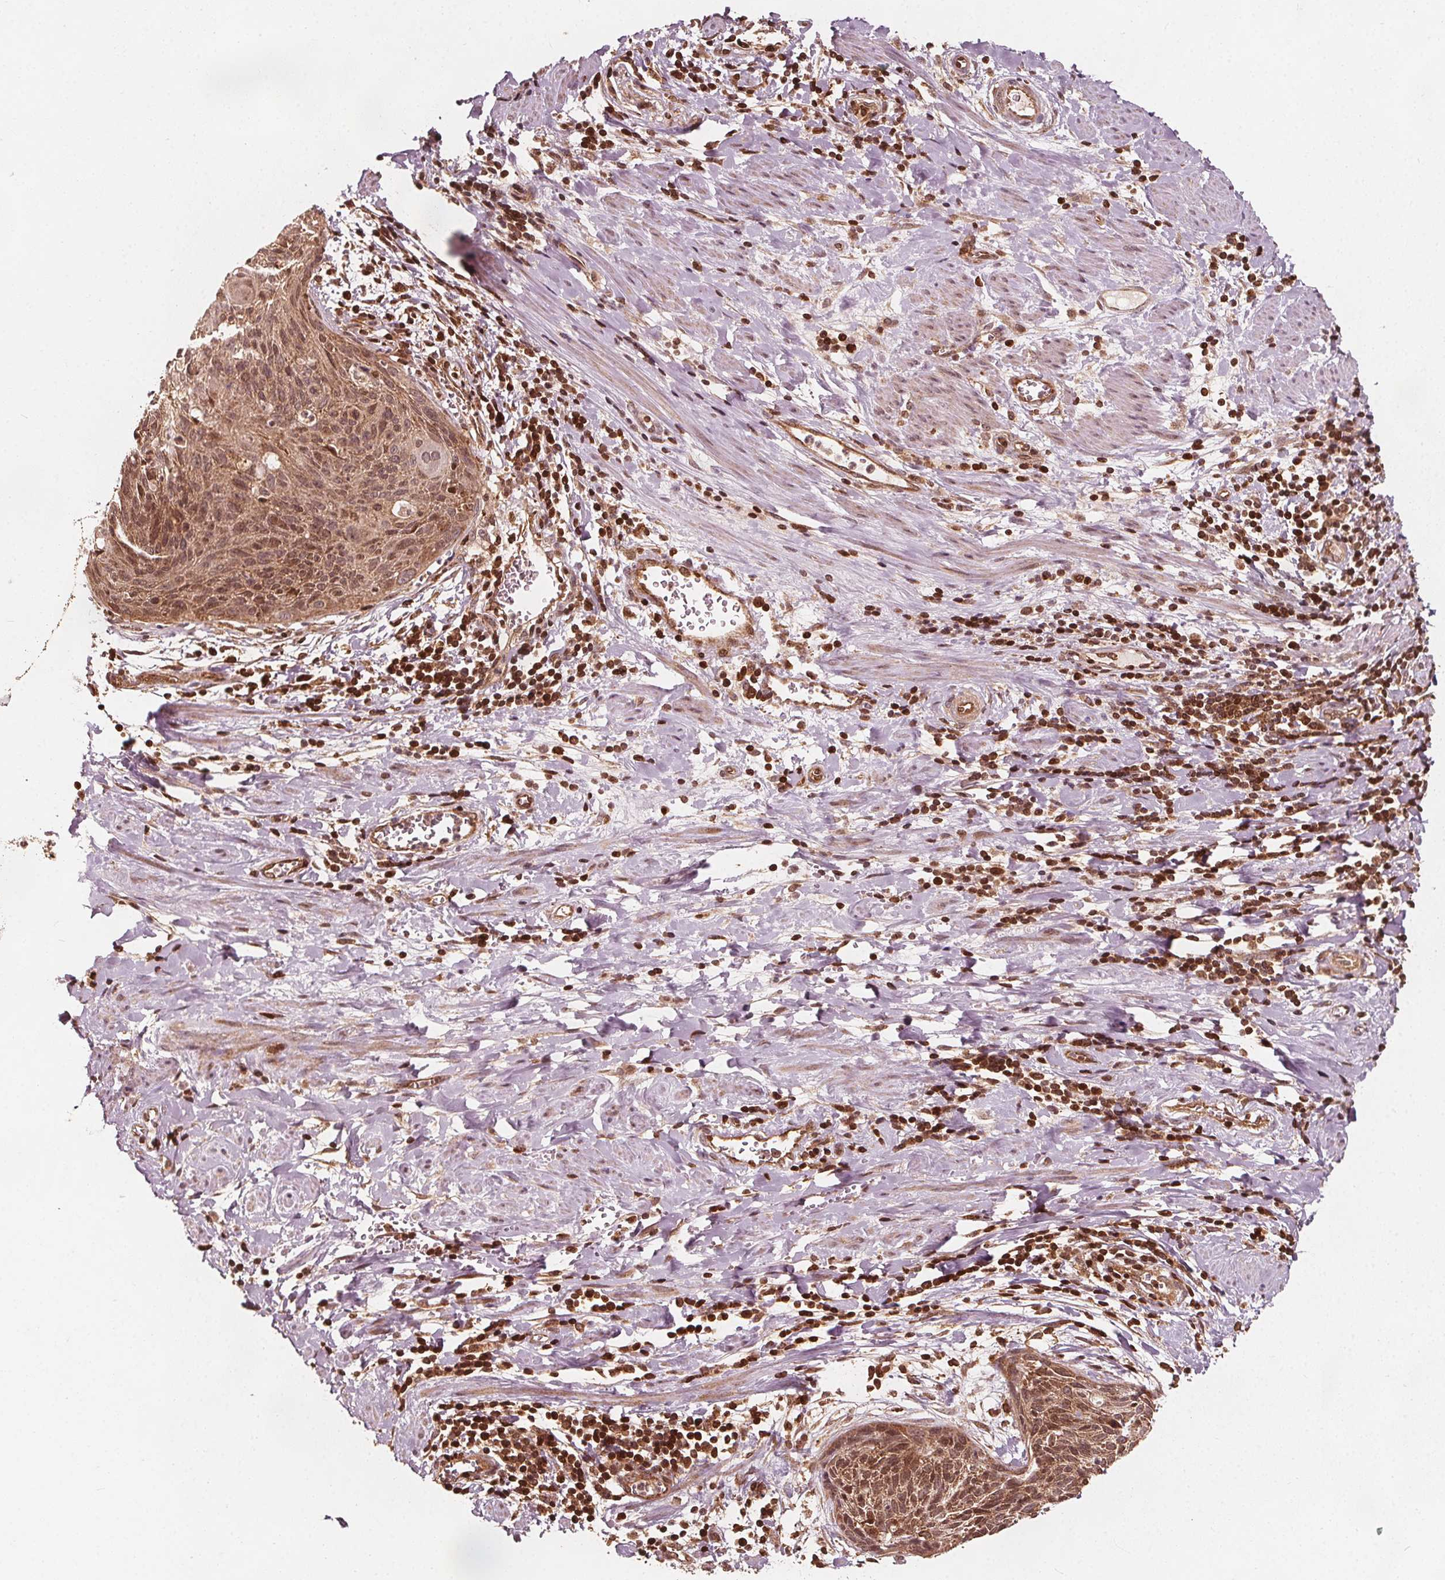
{"staining": {"intensity": "moderate", "quantity": ">75%", "location": "cytoplasmic/membranous"}, "tissue": "cervical cancer", "cell_type": "Tumor cells", "image_type": "cancer", "snomed": [{"axis": "morphology", "description": "Squamous cell carcinoma, NOS"}, {"axis": "topography", "description": "Cervix"}], "caption": "Immunohistochemistry of cervical squamous cell carcinoma shows medium levels of moderate cytoplasmic/membranous positivity in approximately >75% of tumor cells.", "gene": "AIP", "patient": {"sex": "female", "age": 55}}